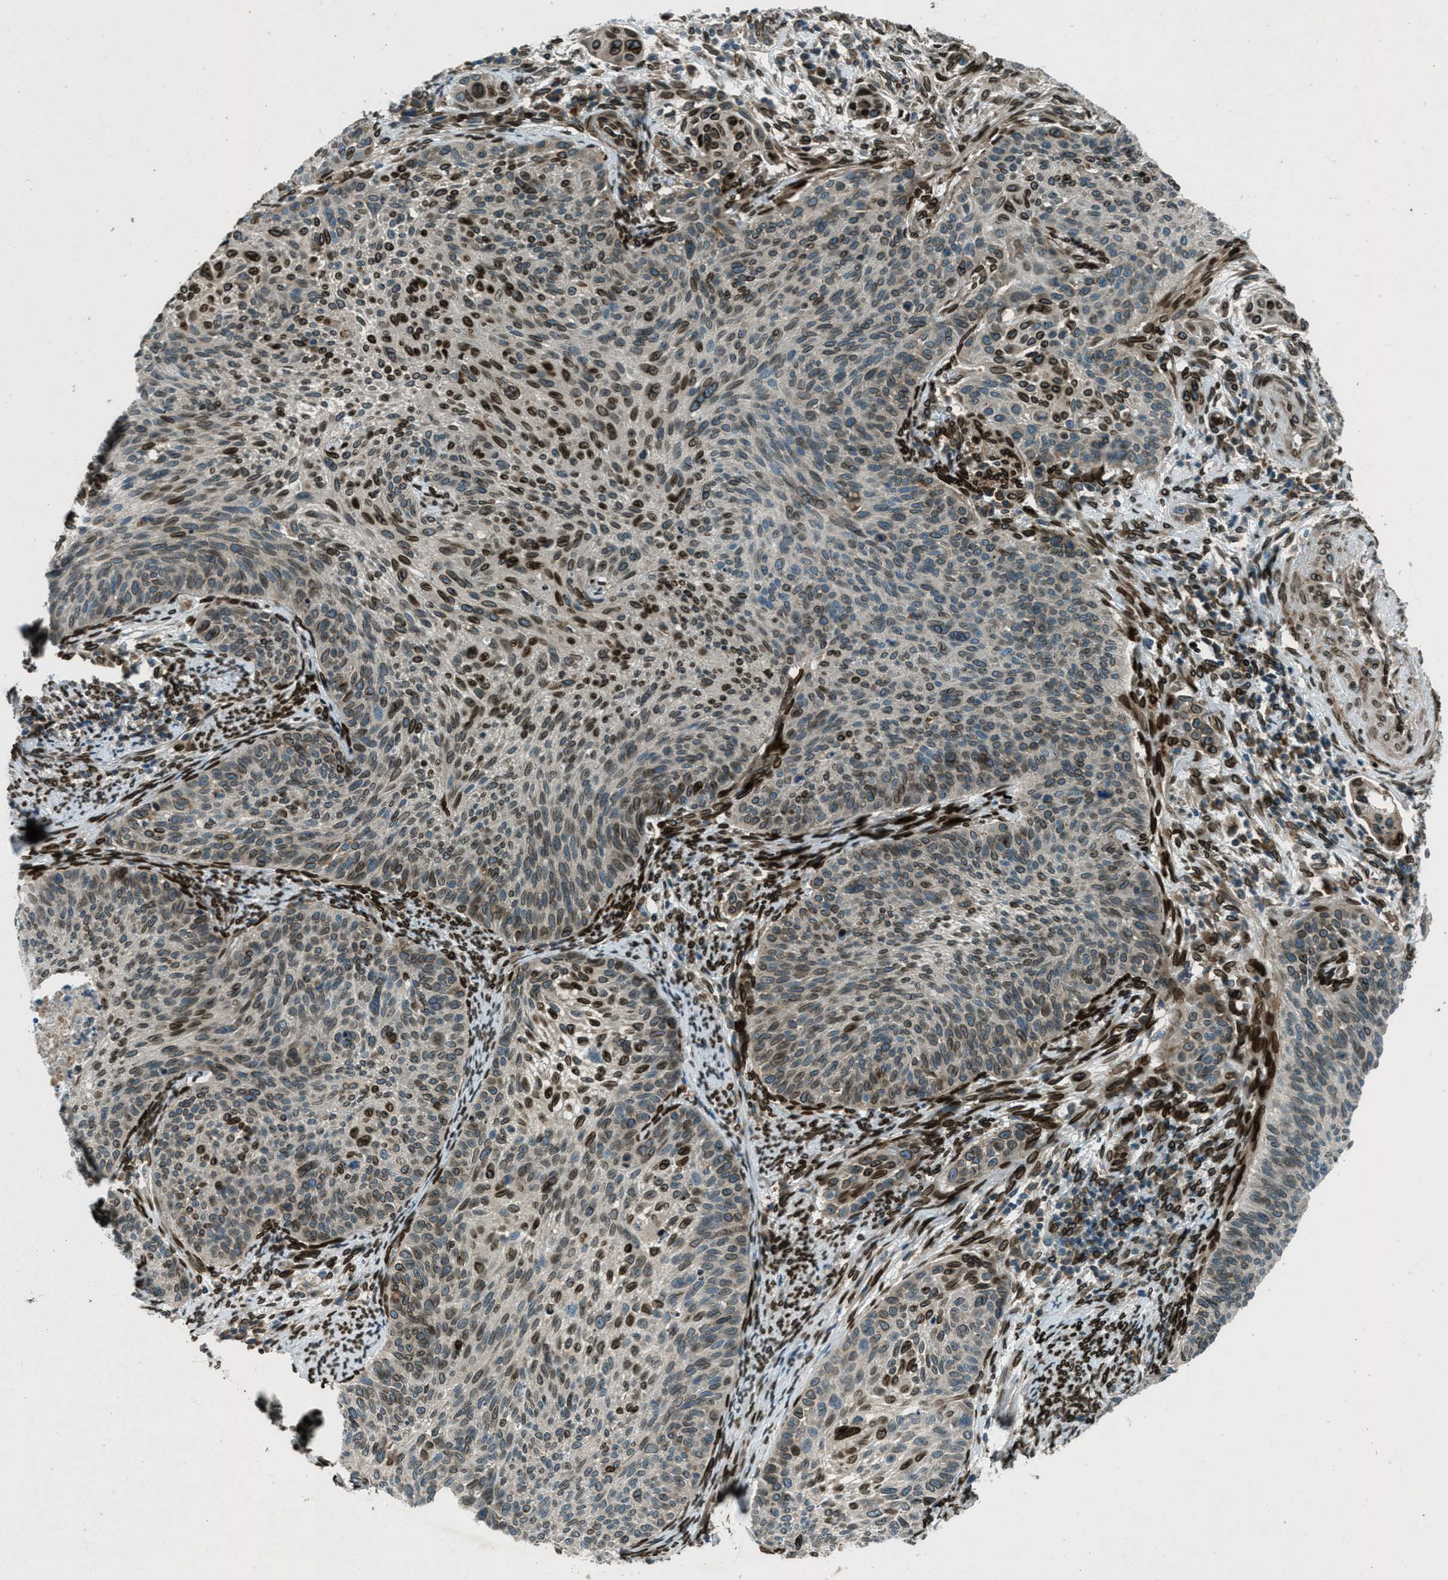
{"staining": {"intensity": "strong", "quantity": "25%-75%", "location": "cytoplasmic/membranous,nuclear"}, "tissue": "cervical cancer", "cell_type": "Tumor cells", "image_type": "cancer", "snomed": [{"axis": "morphology", "description": "Squamous cell carcinoma, NOS"}, {"axis": "topography", "description": "Cervix"}], "caption": "Human cervical cancer stained for a protein (brown) demonstrates strong cytoplasmic/membranous and nuclear positive expression in about 25%-75% of tumor cells.", "gene": "LEMD2", "patient": {"sex": "female", "age": 70}}